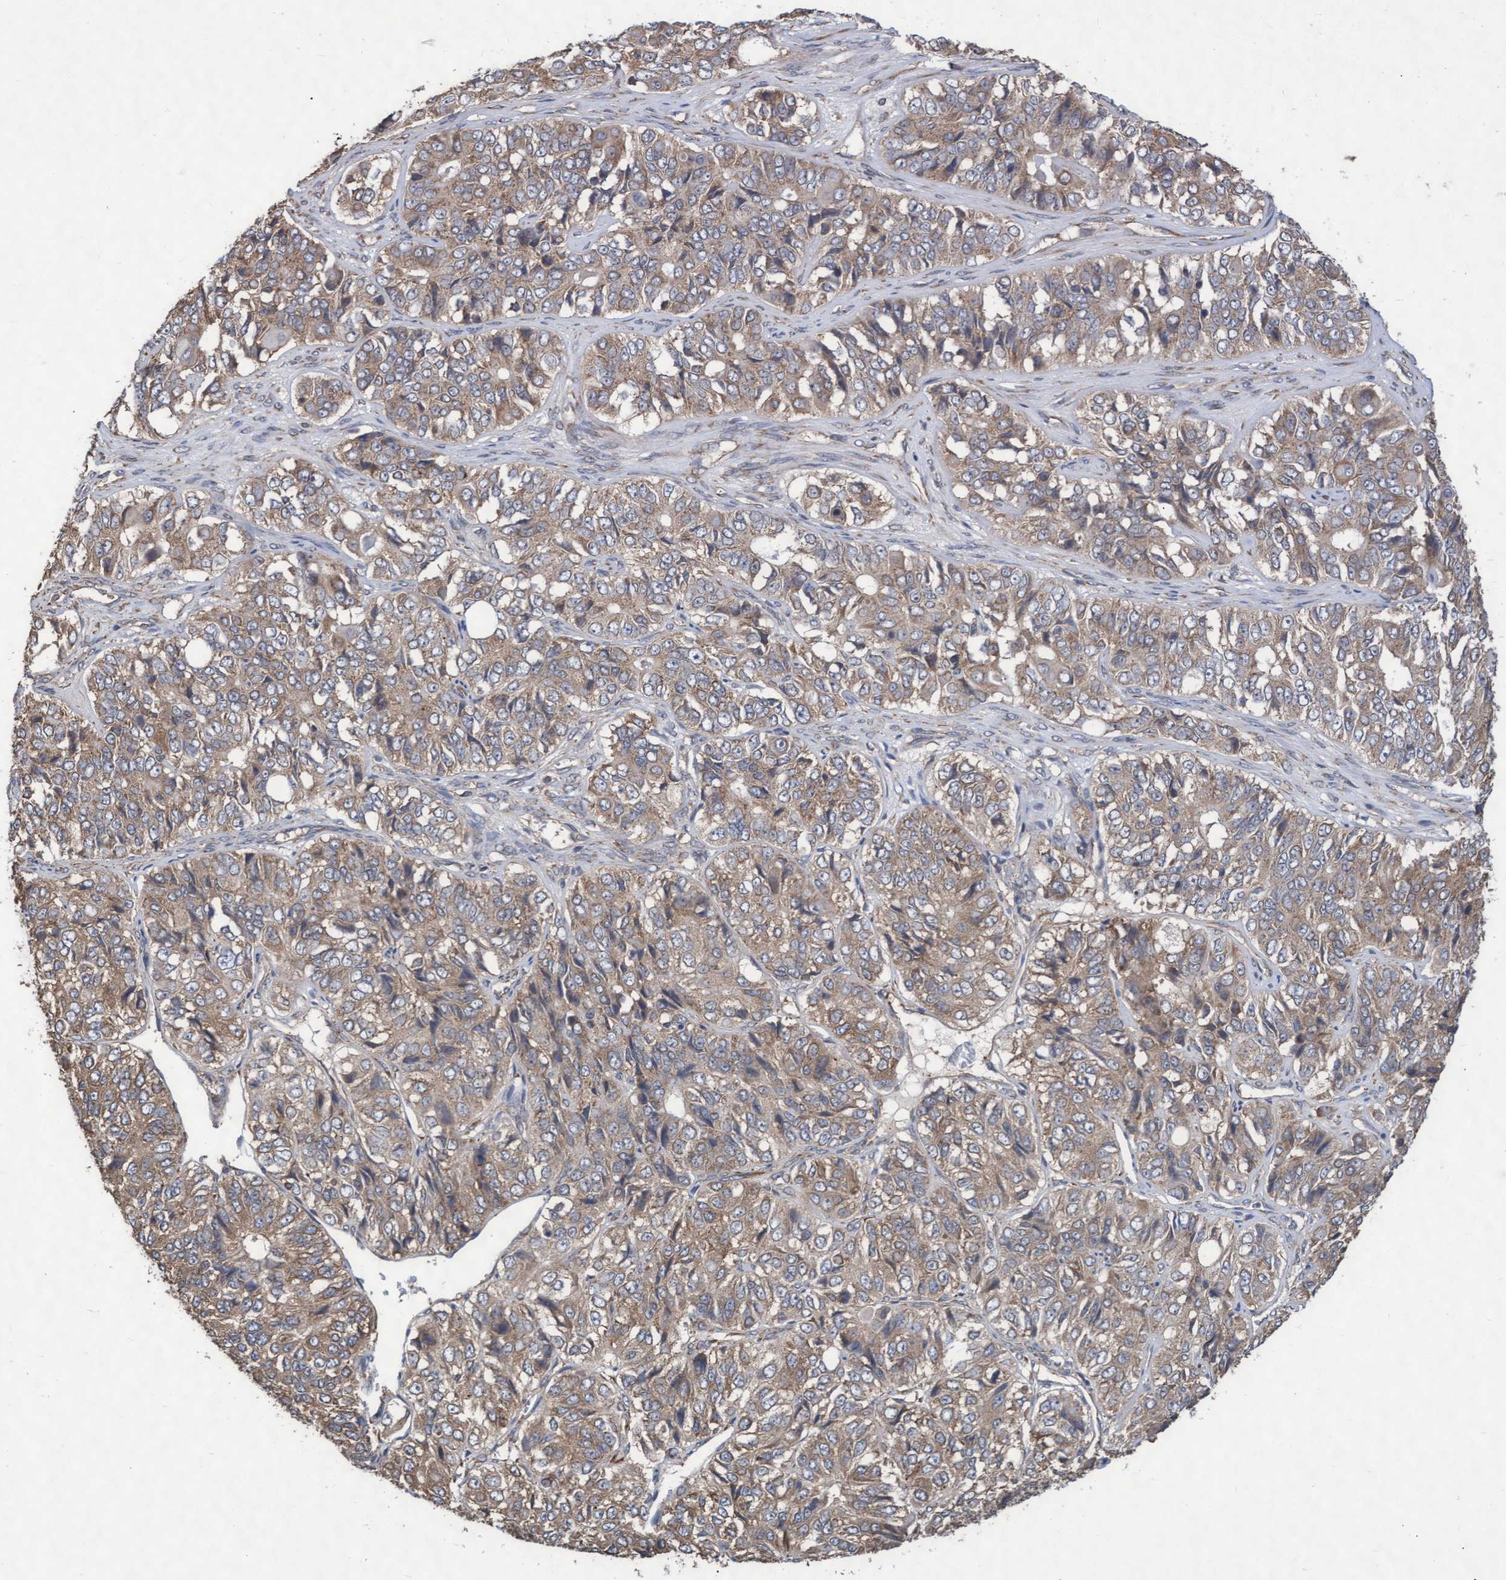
{"staining": {"intensity": "moderate", "quantity": ">75%", "location": "cytoplasmic/membranous"}, "tissue": "ovarian cancer", "cell_type": "Tumor cells", "image_type": "cancer", "snomed": [{"axis": "morphology", "description": "Carcinoma, endometroid"}, {"axis": "topography", "description": "Ovary"}], "caption": "Ovarian cancer (endometroid carcinoma) stained for a protein shows moderate cytoplasmic/membranous positivity in tumor cells.", "gene": "ABCF2", "patient": {"sex": "female", "age": 51}}